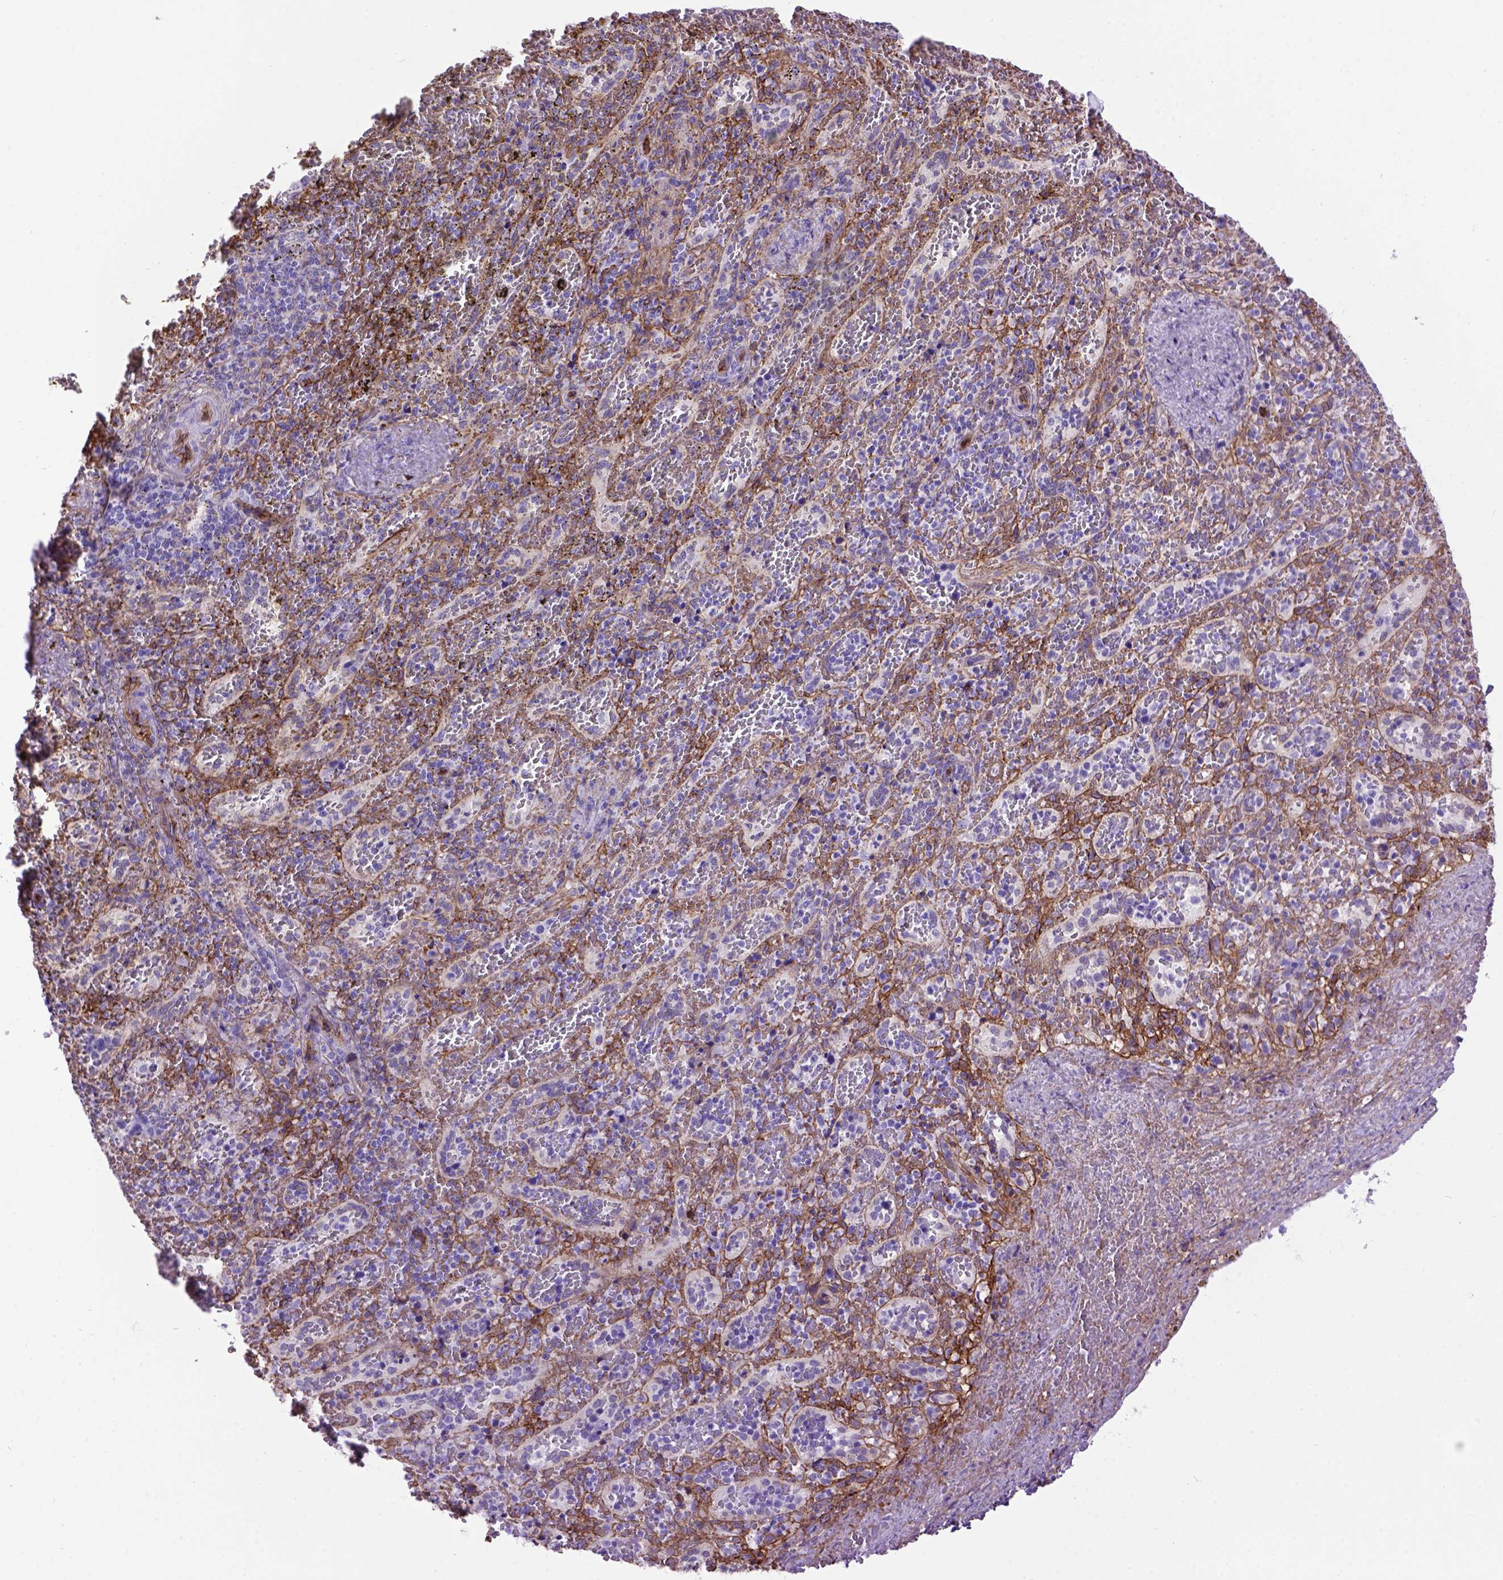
{"staining": {"intensity": "negative", "quantity": "none", "location": "none"}, "tissue": "spleen", "cell_type": "Cells in red pulp", "image_type": "normal", "snomed": [{"axis": "morphology", "description": "Normal tissue, NOS"}, {"axis": "topography", "description": "Spleen"}], "caption": "A high-resolution micrograph shows immunohistochemistry staining of unremarkable spleen, which shows no significant expression in cells in red pulp.", "gene": "ENG", "patient": {"sex": "female", "age": 50}}